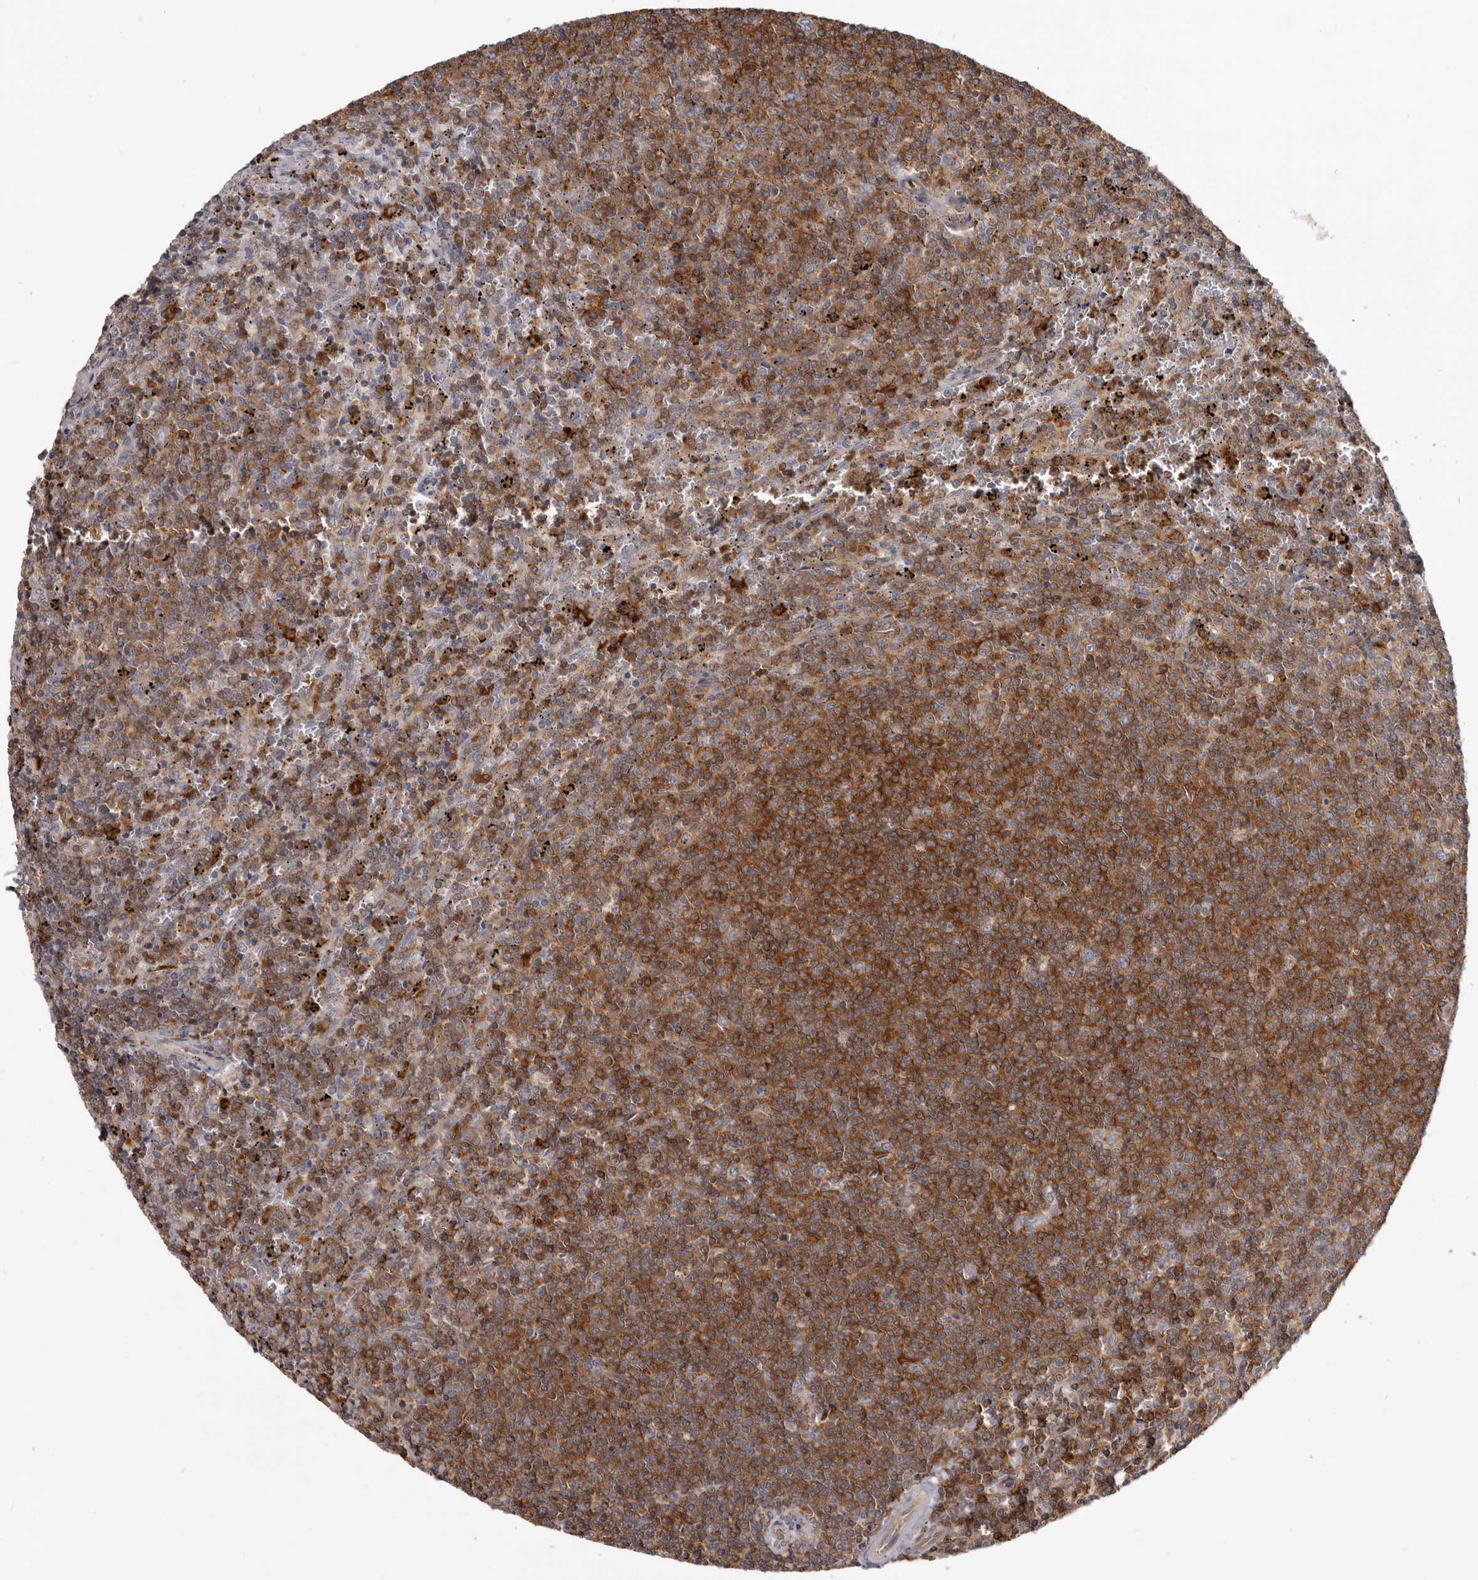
{"staining": {"intensity": "moderate", "quantity": ">75%", "location": "cytoplasmic/membranous"}, "tissue": "lymphoma", "cell_type": "Tumor cells", "image_type": "cancer", "snomed": [{"axis": "morphology", "description": "Malignant lymphoma, non-Hodgkin's type, Low grade"}, {"axis": "topography", "description": "Spleen"}], "caption": "An immunohistochemistry micrograph of neoplastic tissue is shown. Protein staining in brown labels moderate cytoplasmic/membranous positivity in malignant lymphoma, non-Hodgkin's type (low-grade) within tumor cells. Using DAB (3,3'-diaminobenzidine) (brown) and hematoxylin (blue) stains, captured at high magnification using brightfield microscopy.", "gene": "CBL", "patient": {"sex": "female", "age": 50}}